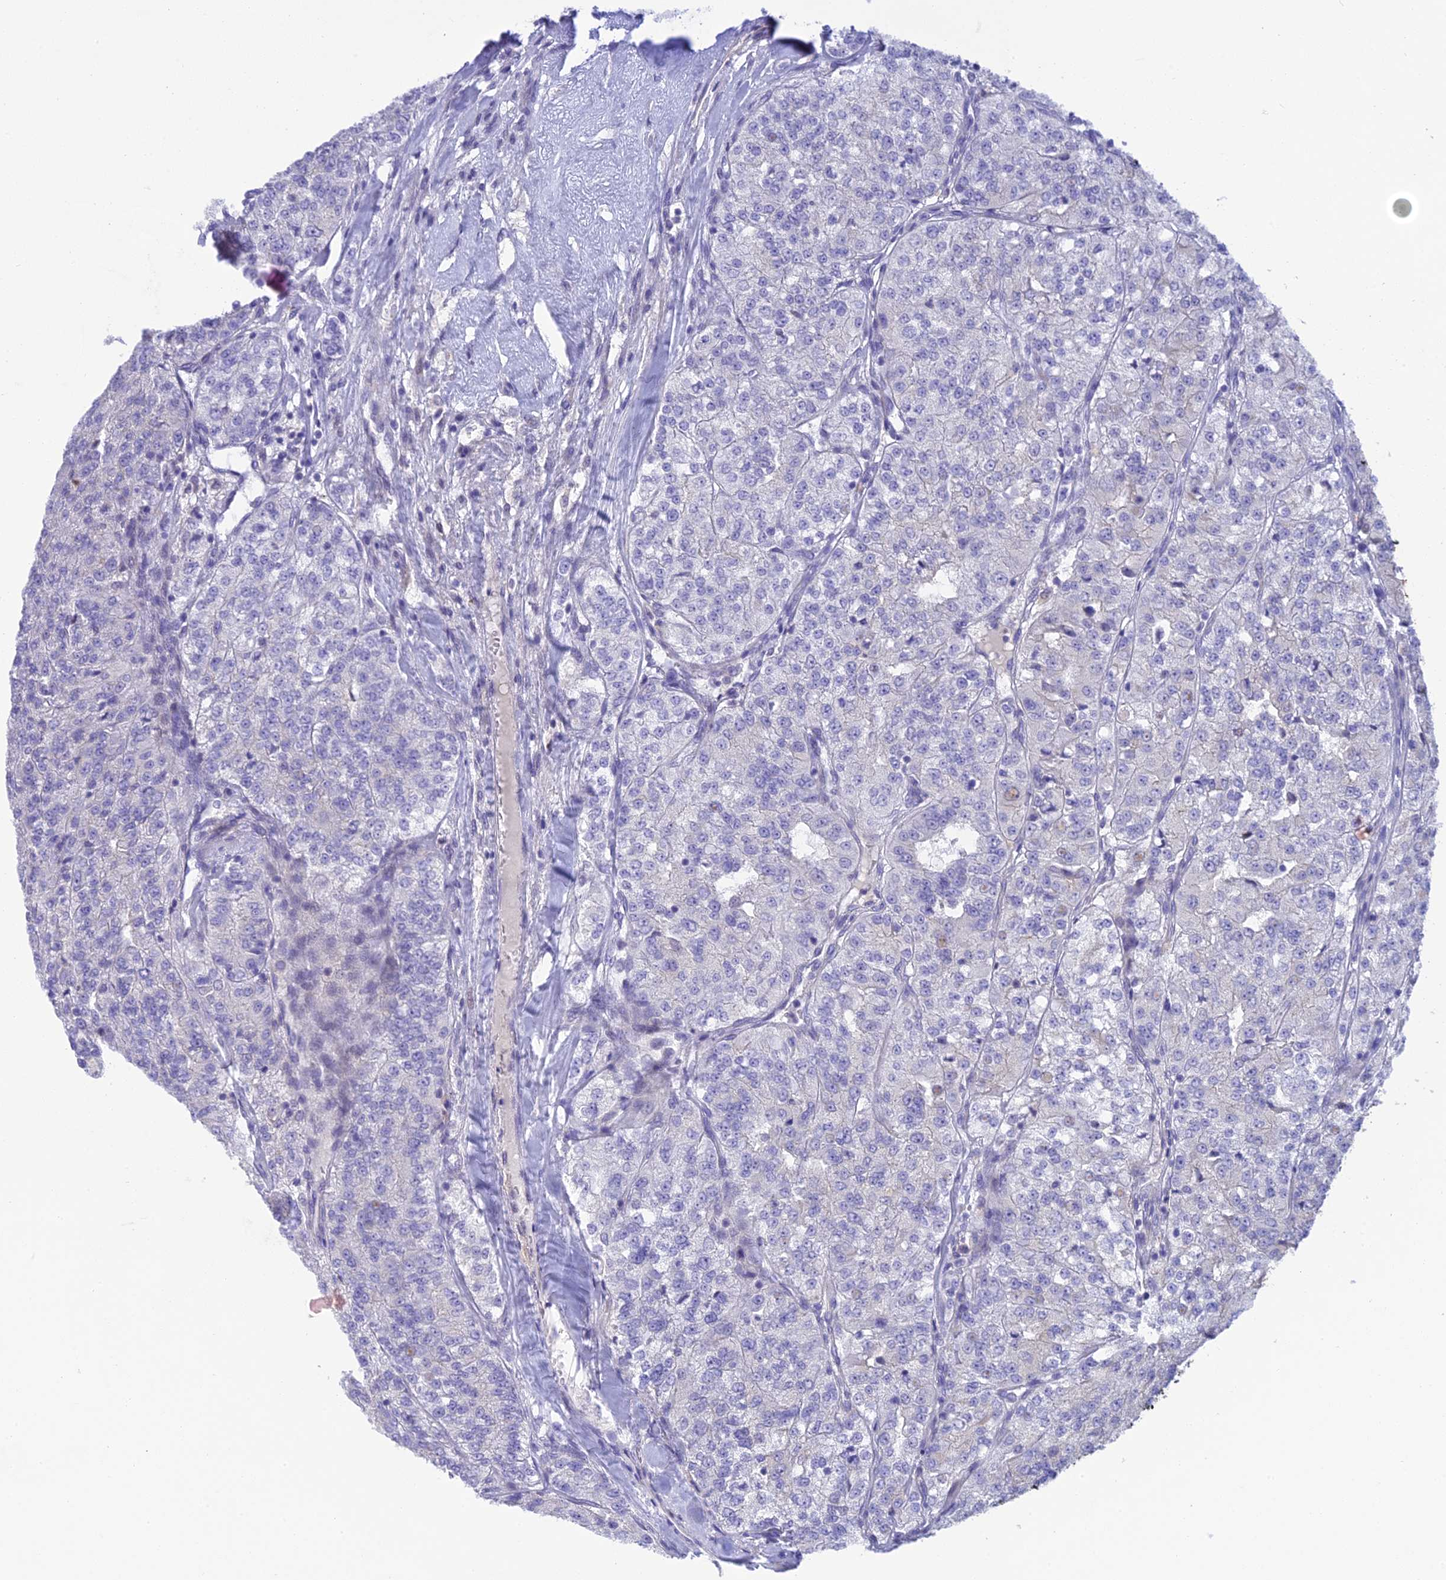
{"staining": {"intensity": "negative", "quantity": "none", "location": "none"}, "tissue": "renal cancer", "cell_type": "Tumor cells", "image_type": "cancer", "snomed": [{"axis": "morphology", "description": "Adenocarcinoma, NOS"}, {"axis": "topography", "description": "Kidney"}], "caption": "Photomicrograph shows no protein positivity in tumor cells of renal cancer tissue. (Stains: DAB (3,3'-diaminobenzidine) immunohistochemistry with hematoxylin counter stain, Microscopy: brightfield microscopy at high magnification).", "gene": "BMT2", "patient": {"sex": "female", "age": 63}}